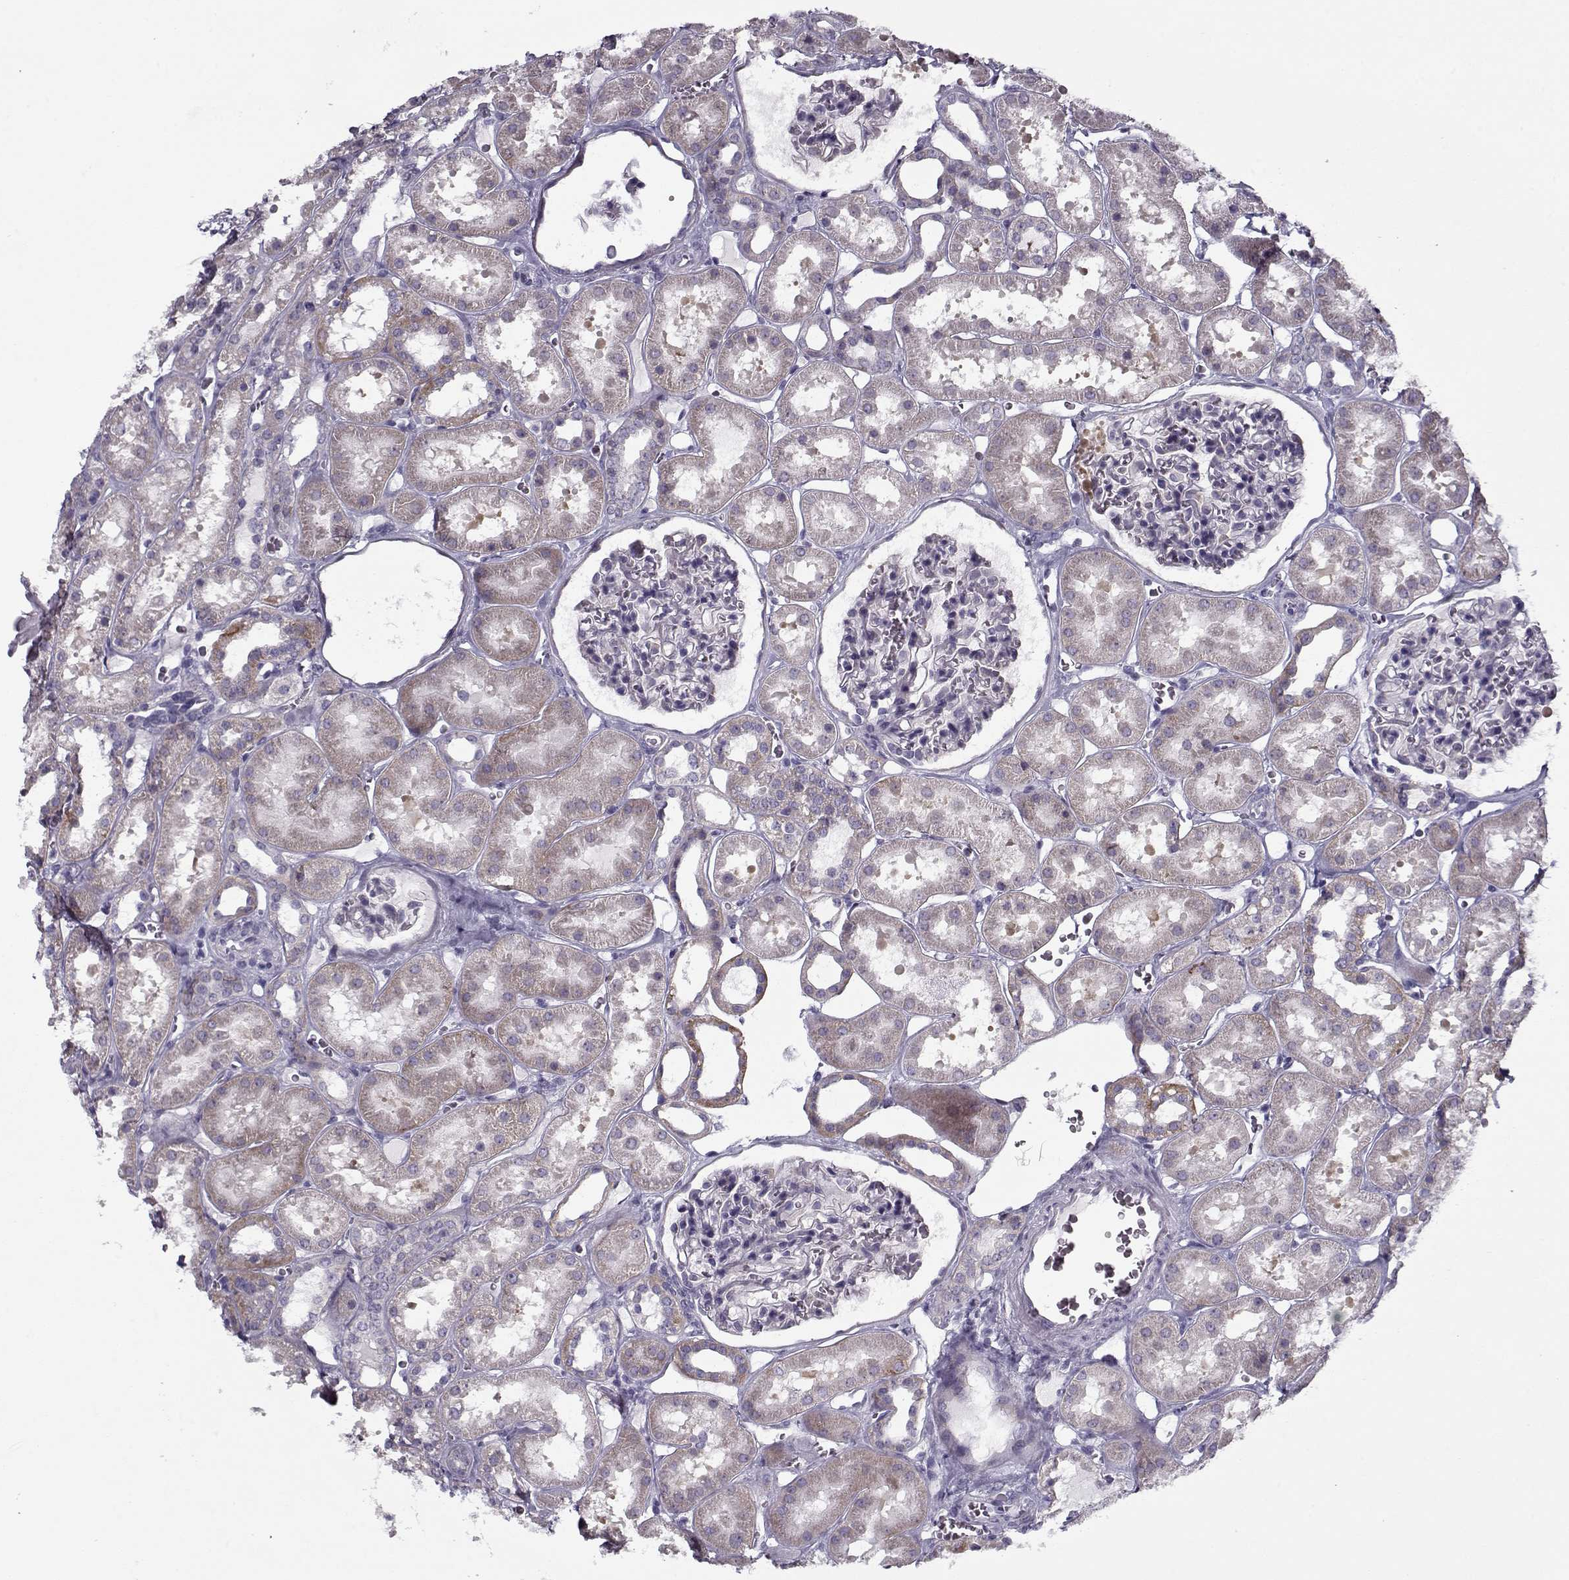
{"staining": {"intensity": "negative", "quantity": "none", "location": "none"}, "tissue": "kidney", "cell_type": "Cells in glomeruli", "image_type": "normal", "snomed": [{"axis": "morphology", "description": "Normal tissue, NOS"}, {"axis": "topography", "description": "Kidney"}], "caption": "Immunohistochemical staining of unremarkable human kidney reveals no significant positivity in cells in glomeruli. (DAB (3,3'-diaminobenzidine) IHC, high magnification).", "gene": "PP2D1", "patient": {"sex": "female", "age": 41}}